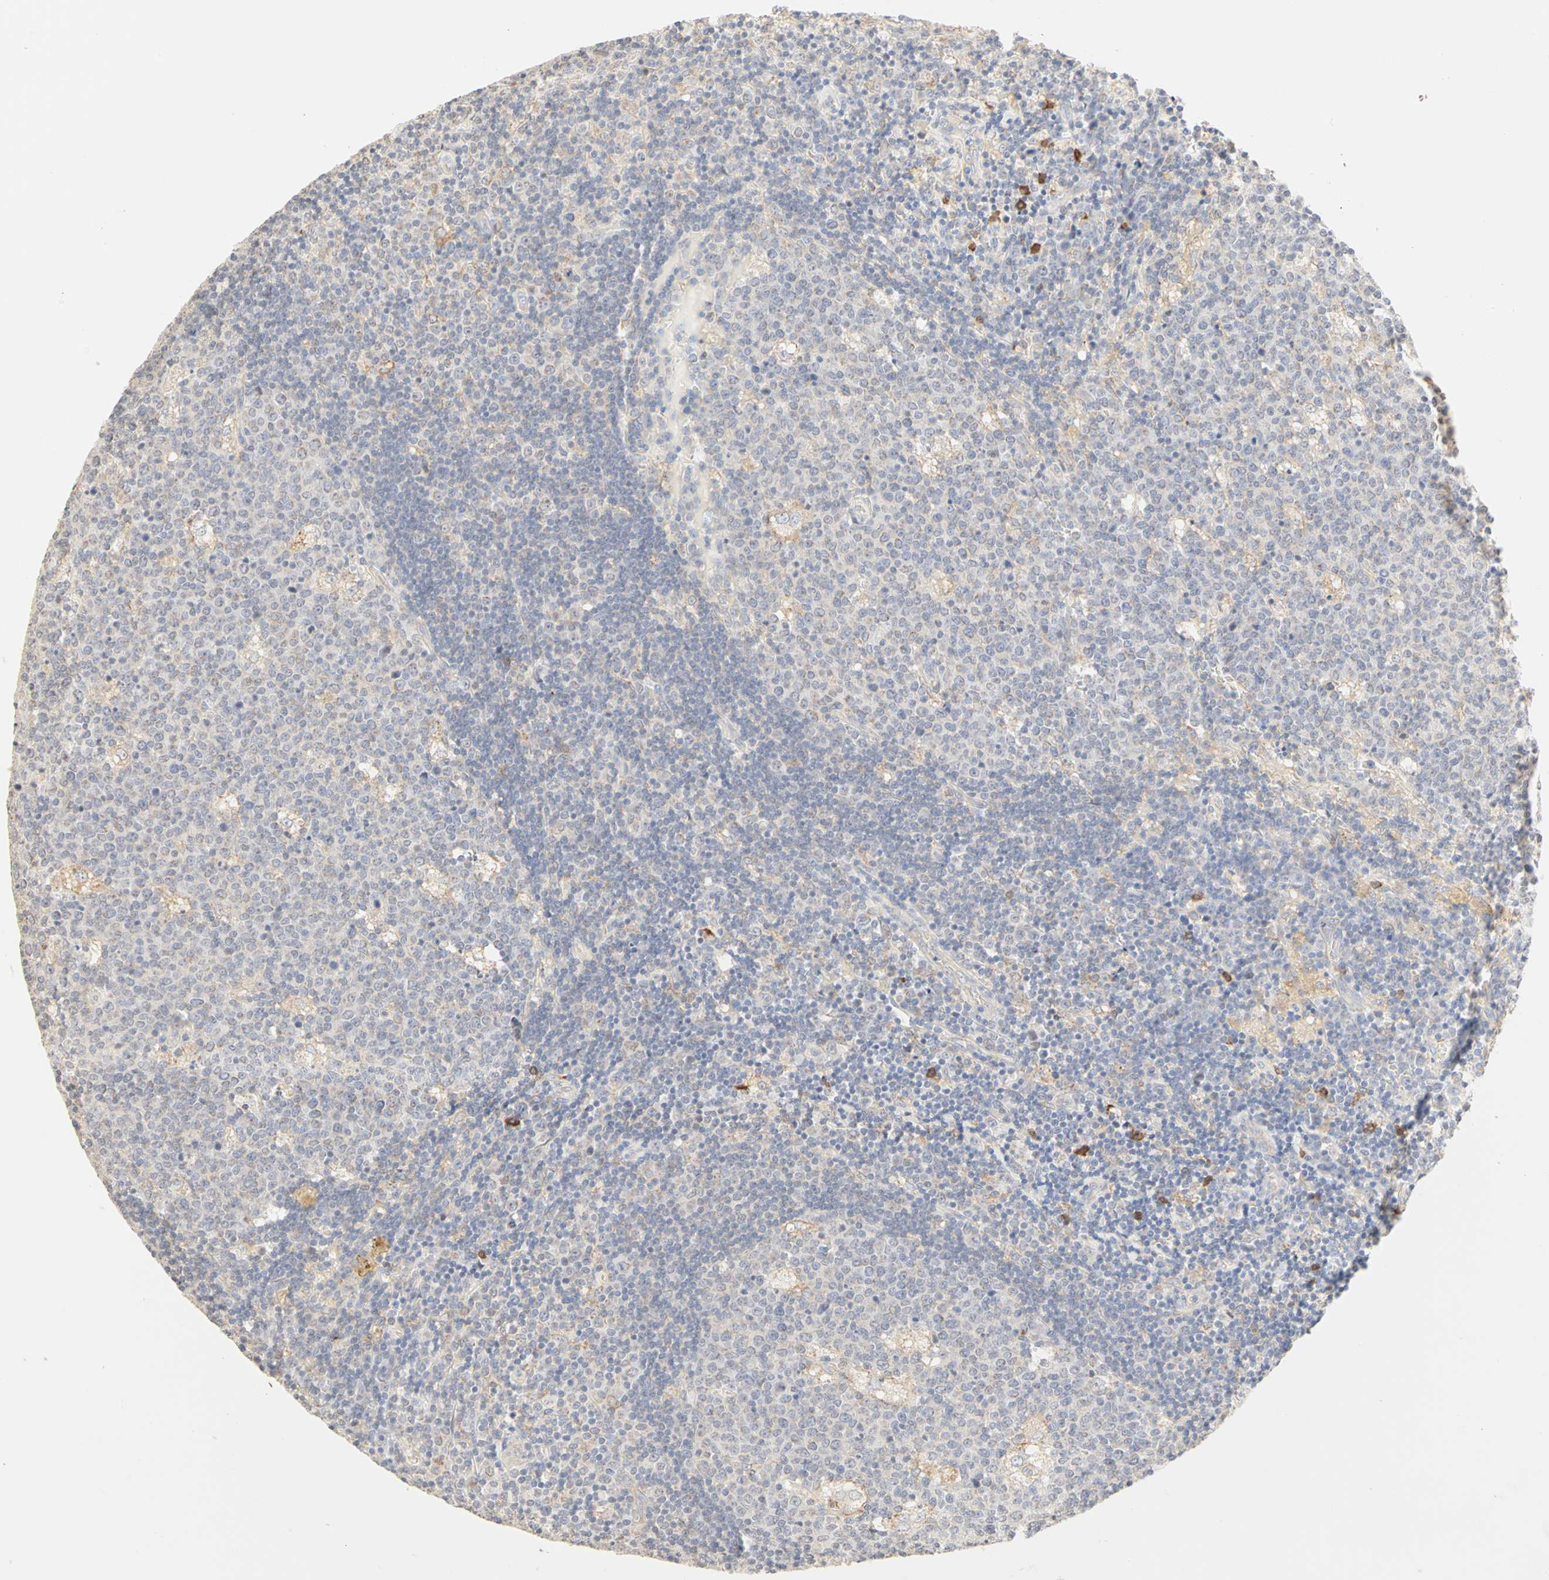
{"staining": {"intensity": "weak", "quantity": "<25%", "location": "cytoplasmic/membranous"}, "tissue": "lymph node", "cell_type": "Germinal center cells", "image_type": "normal", "snomed": [{"axis": "morphology", "description": "Normal tissue, NOS"}, {"axis": "topography", "description": "Lymph node"}, {"axis": "topography", "description": "Salivary gland"}], "caption": "Immunohistochemistry (IHC) image of normal human lymph node stained for a protein (brown), which exhibits no expression in germinal center cells. The staining is performed using DAB brown chromogen with nuclei counter-stained in using hematoxylin.", "gene": "GNRH2", "patient": {"sex": "male", "age": 8}}